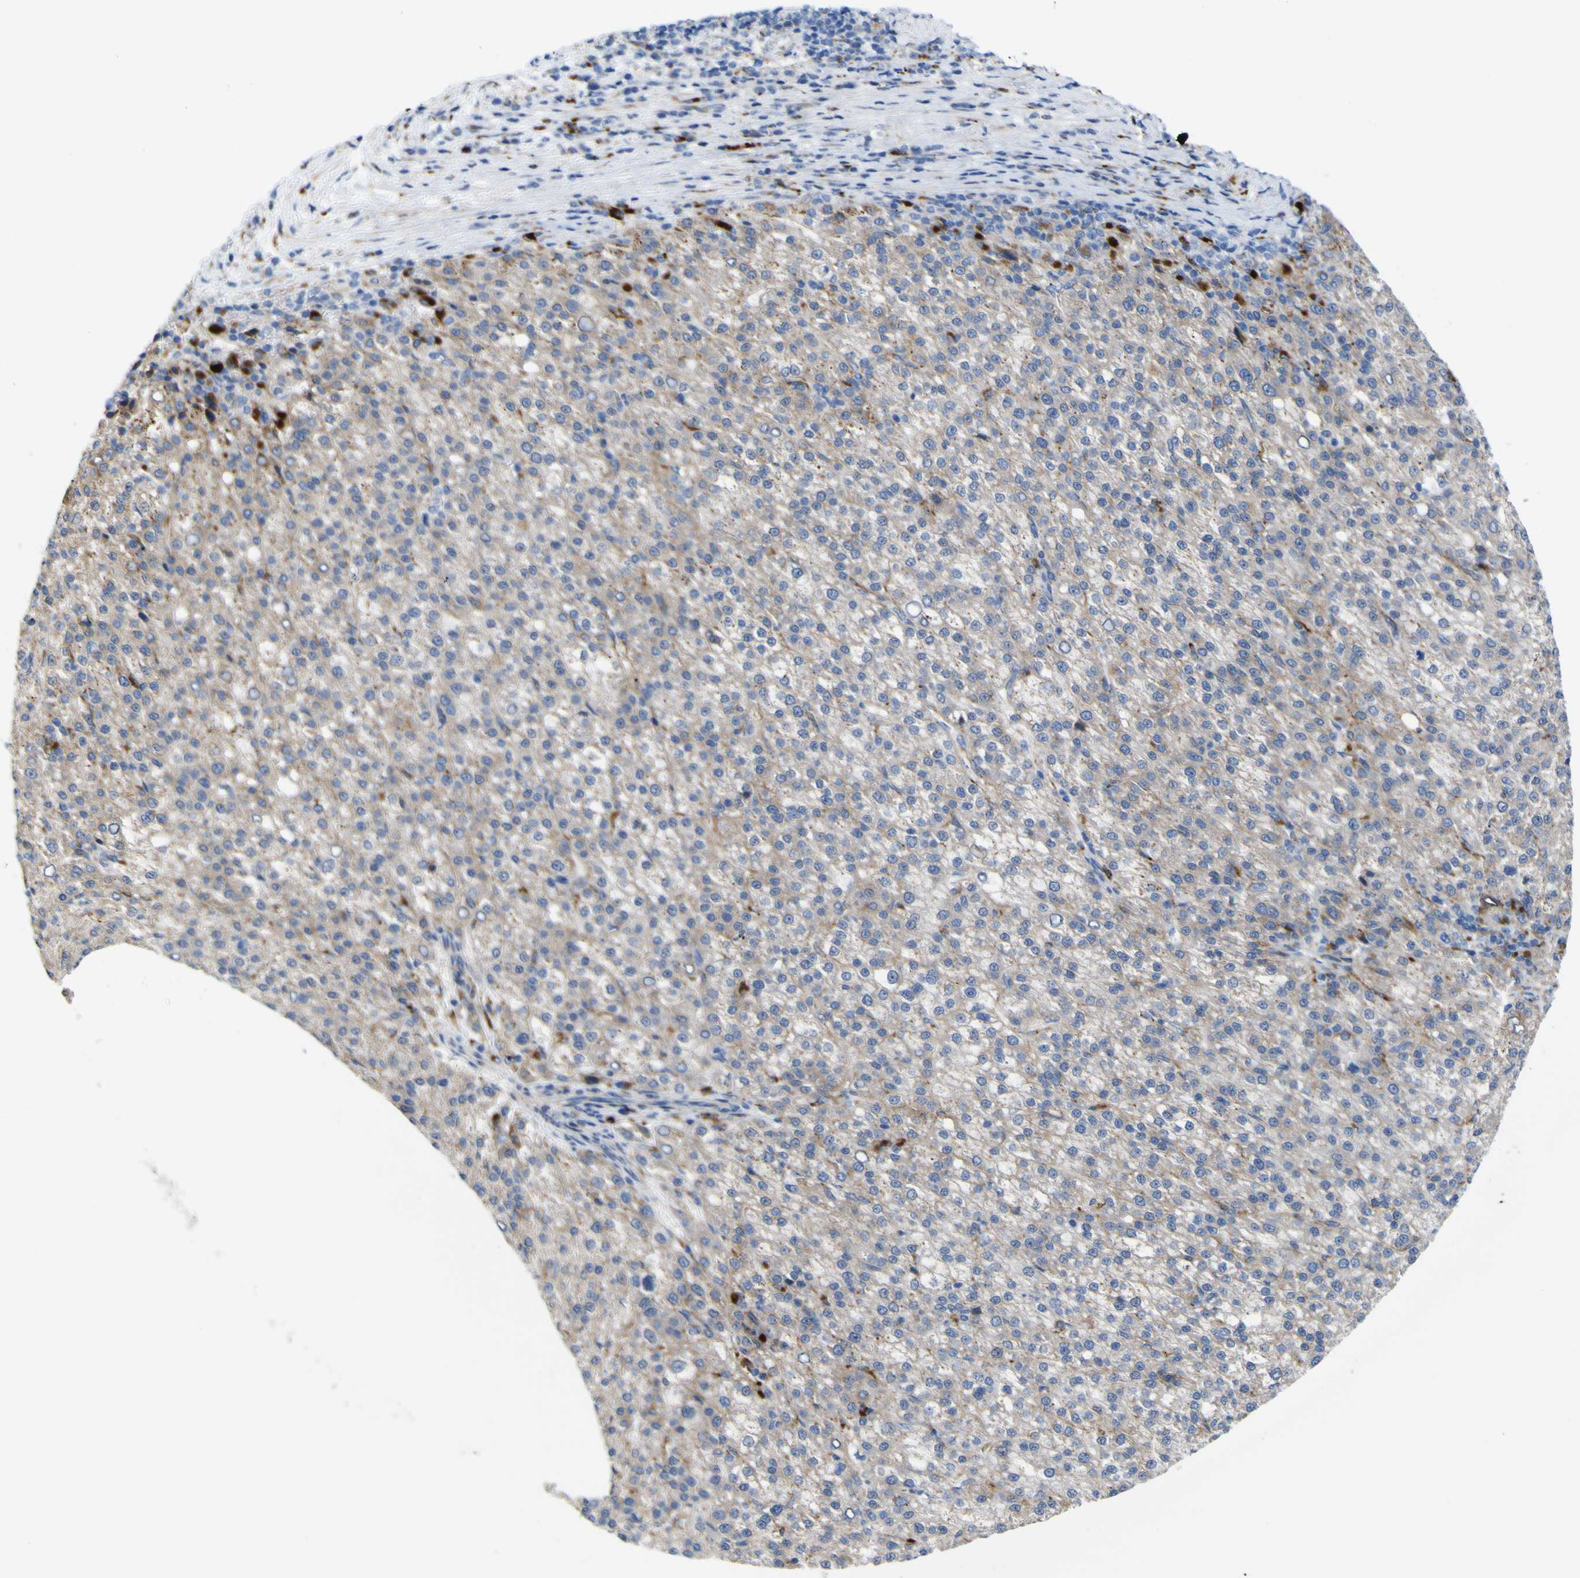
{"staining": {"intensity": "weak", "quantity": ">75%", "location": "cytoplasmic/membranous"}, "tissue": "liver cancer", "cell_type": "Tumor cells", "image_type": "cancer", "snomed": [{"axis": "morphology", "description": "Carcinoma, Hepatocellular, NOS"}, {"axis": "topography", "description": "Liver"}], "caption": "A low amount of weak cytoplasmic/membranous expression is identified in about >75% of tumor cells in hepatocellular carcinoma (liver) tissue. Nuclei are stained in blue.", "gene": "PTPRF", "patient": {"sex": "female", "age": 58}}